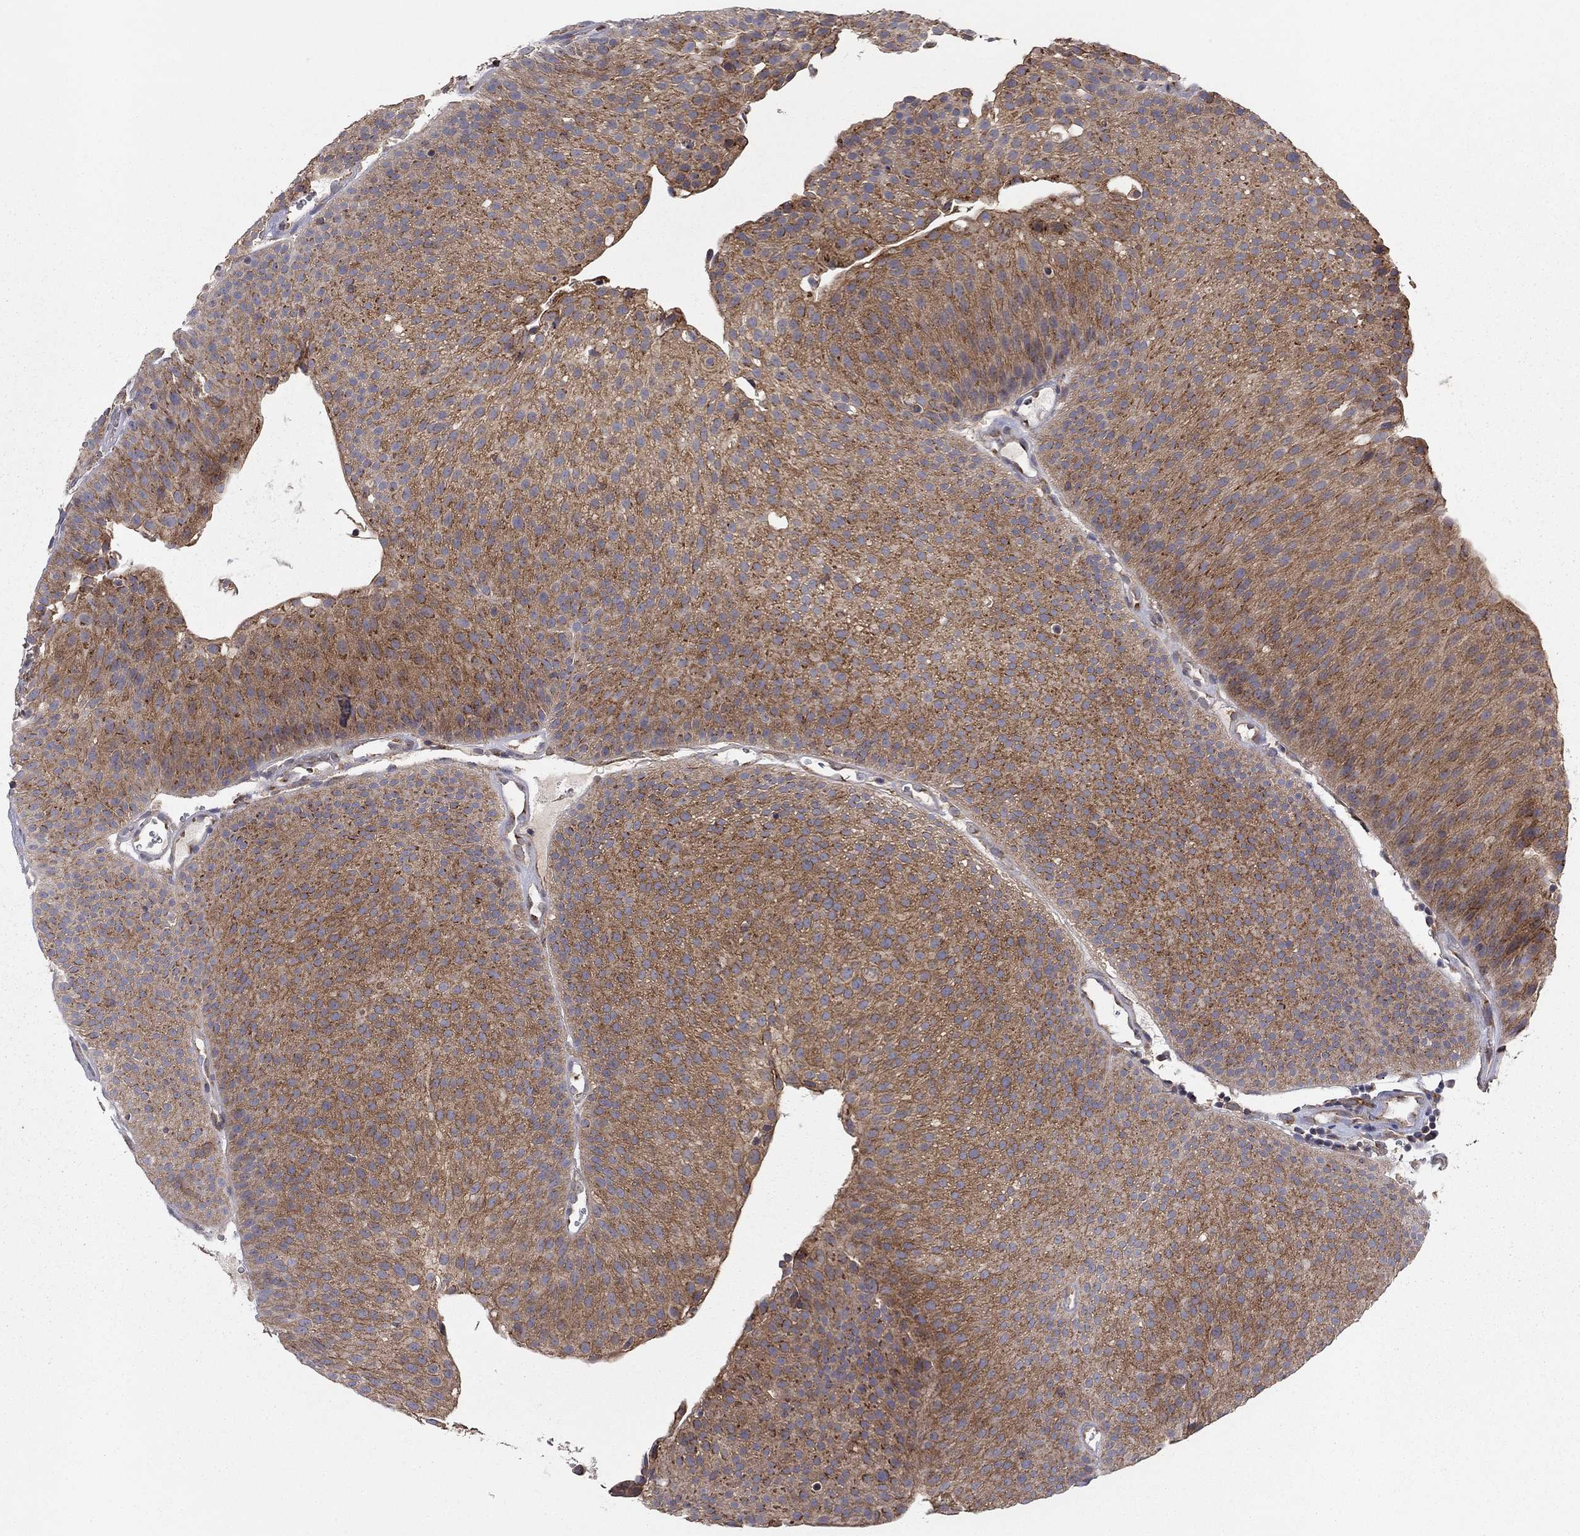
{"staining": {"intensity": "strong", "quantity": ">75%", "location": "cytoplasmic/membranous"}, "tissue": "urothelial cancer", "cell_type": "Tumor cells", "image_type": "cancer", "snomed": [{"axis": "morphology", "description": "Urothelial carcinoma, Low grade"}, {"axis": "topography", "description": "Urinary bladder"}], "caption": "This is an image of immunohistochemistry (IHC) staining of urothelial cancer, which shows strong positivity in the cytoplasmic/membranous of tumor cells.", "gene": "YIF1A", "patient": {"sex": "male", "age": 65}}